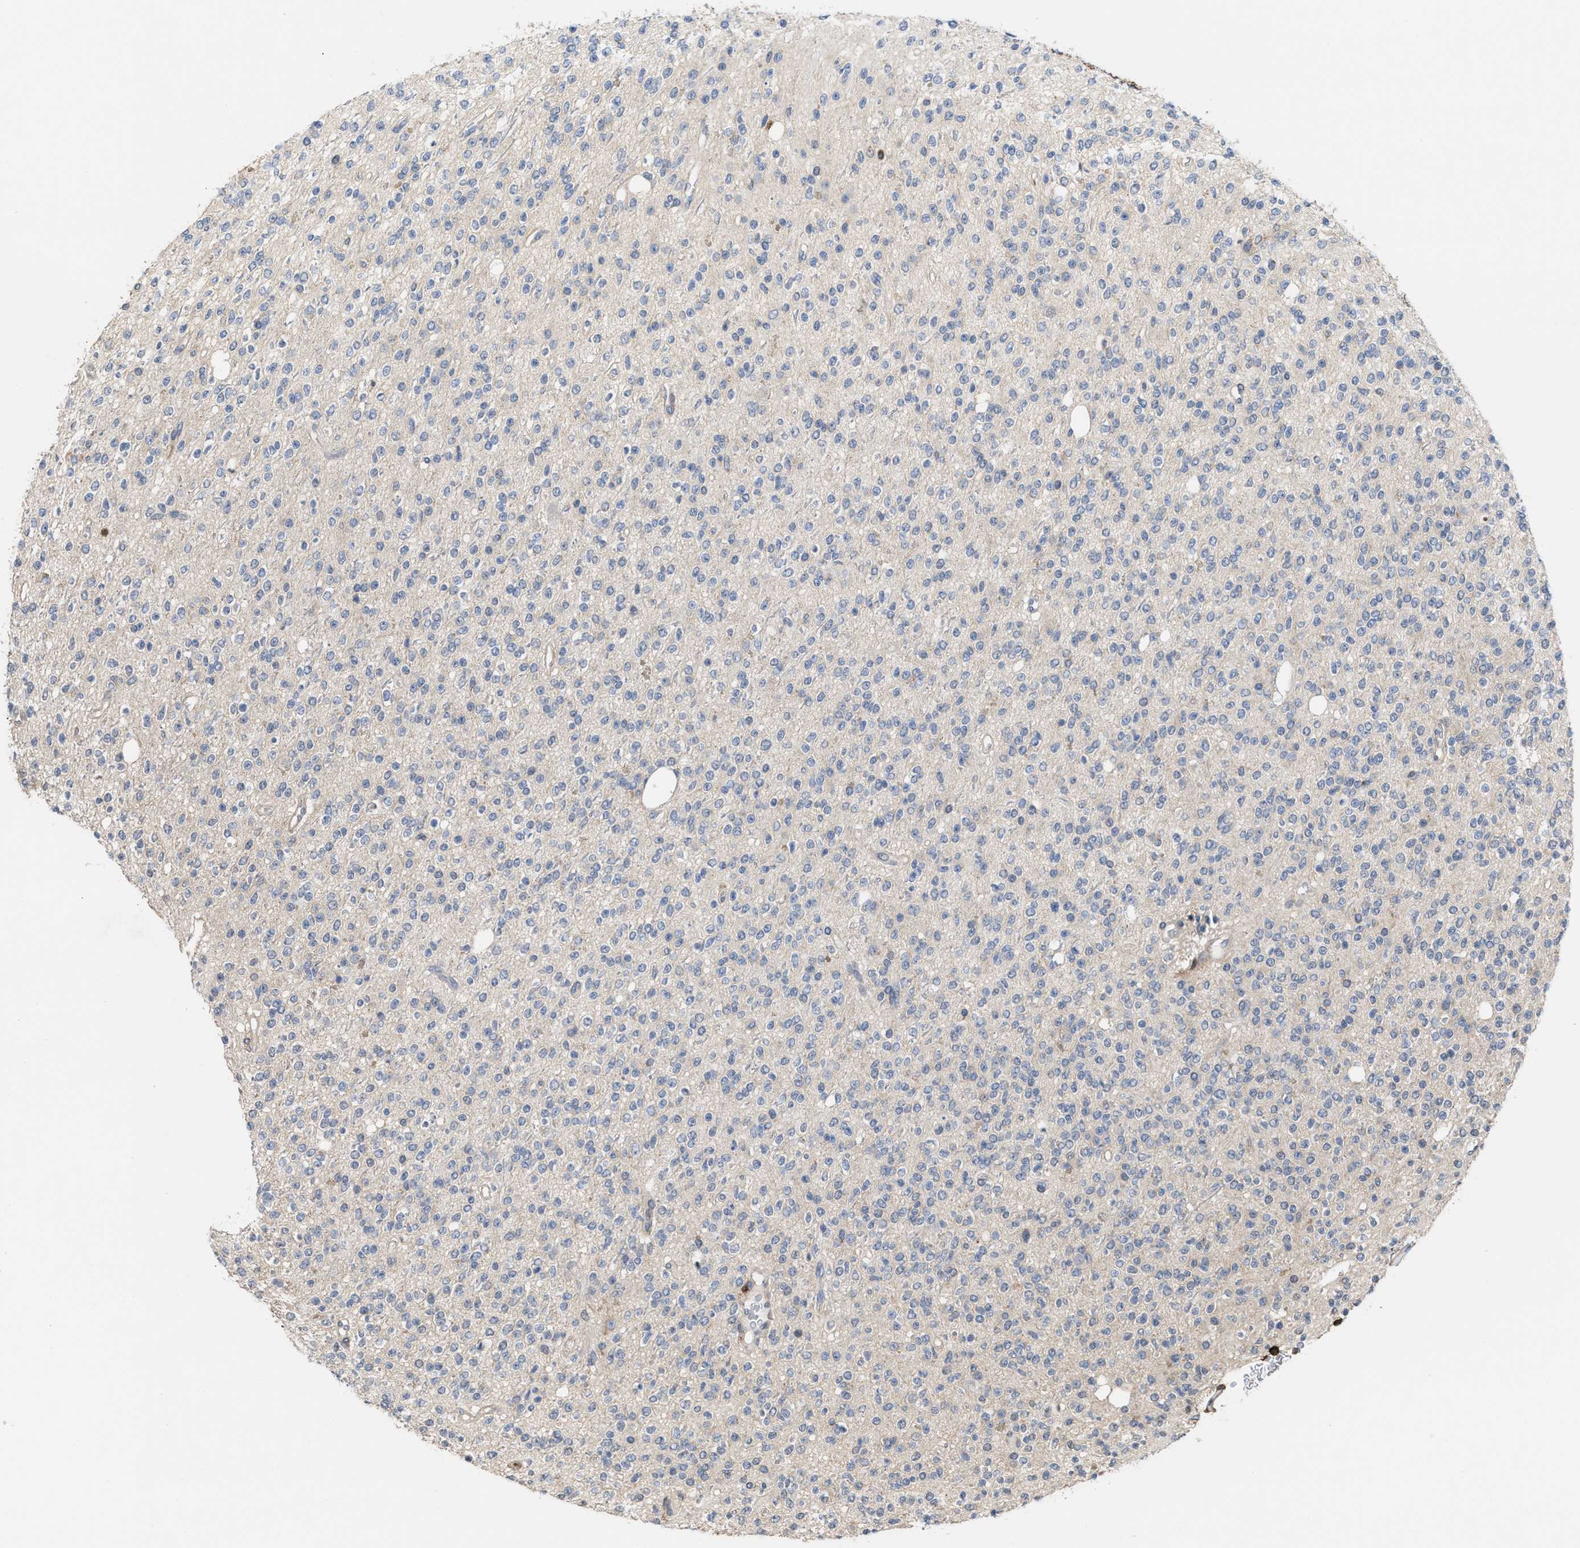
{"staining": {"intensity": "negative", "quantity": "none", "location": "none"}, "tissue": "glioma", "cell_type": "Tumor cells", "image_type": "cancer", "snomed": [{"axis": "morphology", "description": "Glioma, malignant, High grade"}, {"axis": "topography", "description": "Brain"}], "caption": "There is no significant staining in tumor cells of glioma.", "gene": "PTPRE", "patient": {"sex": "male", "age": 34}}